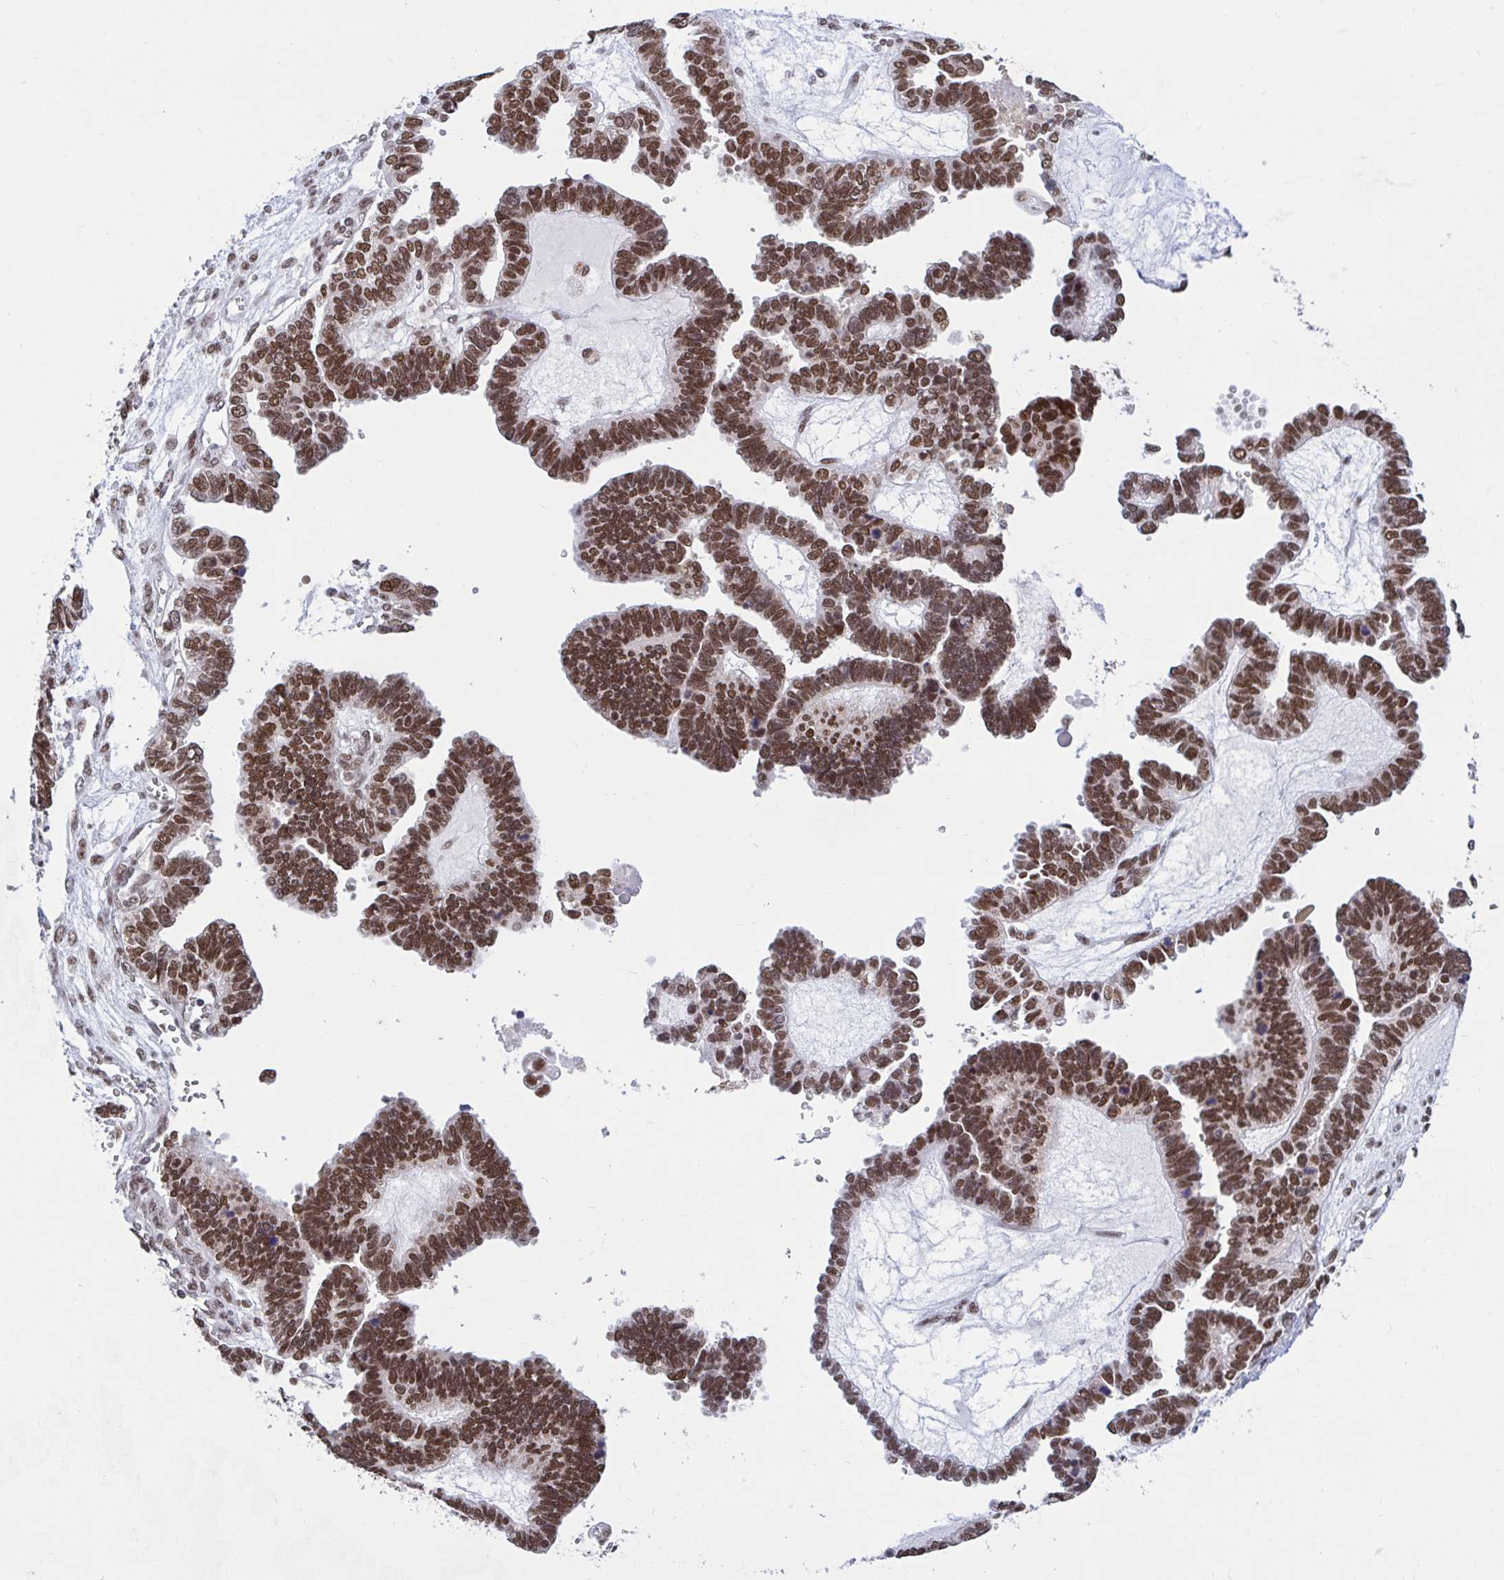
{"staining": {"intensity": "moderate", "quantity": ">75%", "location": "nuclear"}, "tissue": "ovarian cancer", "cell_type": "Tumor cells", "image_type": "cancer", "snomed": [{"axis": "morphology", "description": "Cystadenocarcinoma, serous, NOS"}, {"axis": "topography", "description": "Ovary"}], "caption": "Protein staining by immunohistochemistry reveals moderate nuclear expression in about >75% of tumor cells in serous cystadenocarcinoma (ovarian). The protein of interest is shown in brown color, while the nuclei are stained blue.", "gene": "PHF10", "patient": {"sex": "female", "age": 51}}